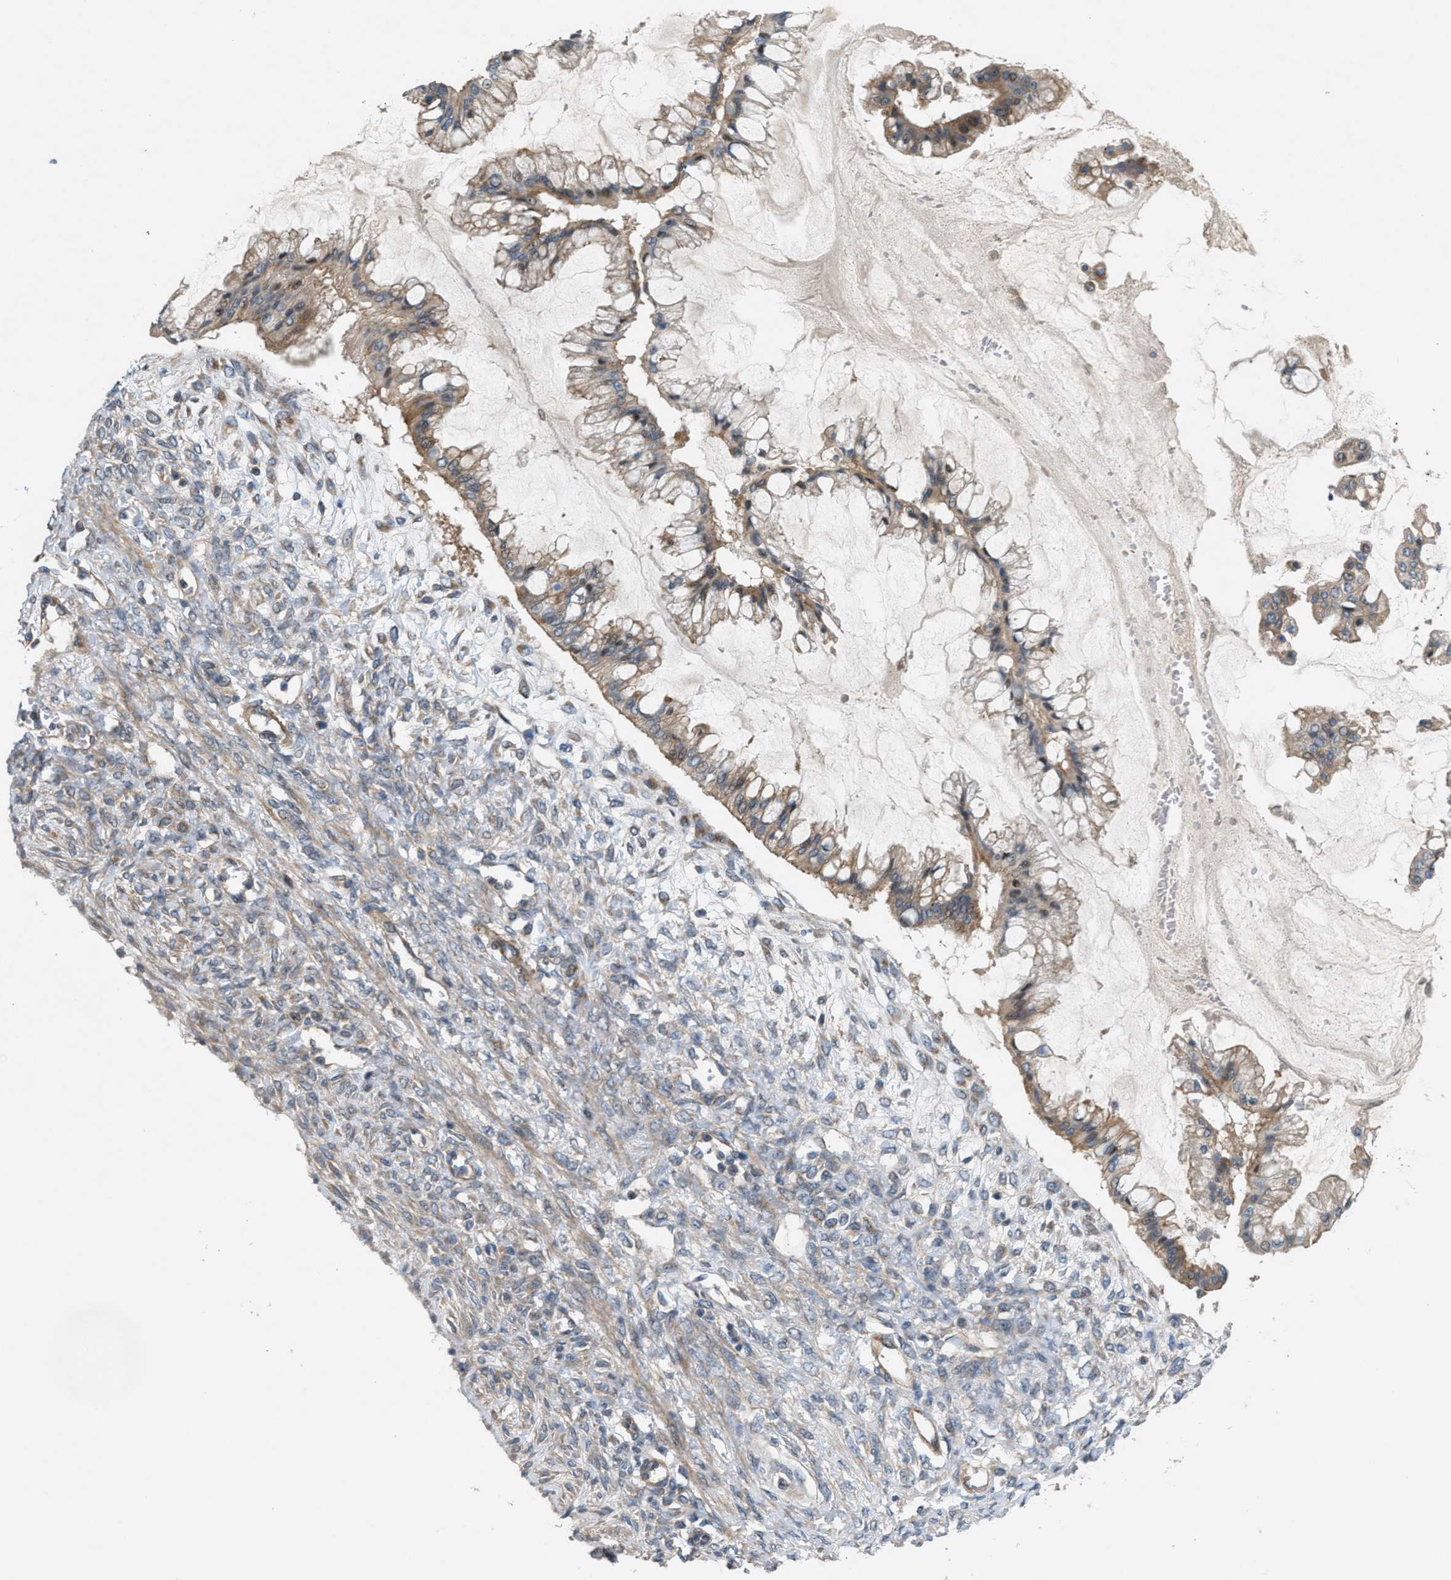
{"staining": {"intensity": "weak", "quantity": ">75%", "location": "cytoplasmic/membranous"}, "tissue": "ovarian cancer", "cell_type": "Tumor cells", "image_type": "cancer", "snomed": [{"axis": "morphology", "description": "Cystadenocarcinoma, mucinous, NOS"}, {"axis": "topography", "description": "Ovary"}], "caption": "Immunohistochemical staining of human ovarian cancer displays weak cytoplasmic/membranous protein expression in approximately >75% of tumor cells.", "gene": "CYB5D1", "patient": {"sex": "female", "age": 73}}